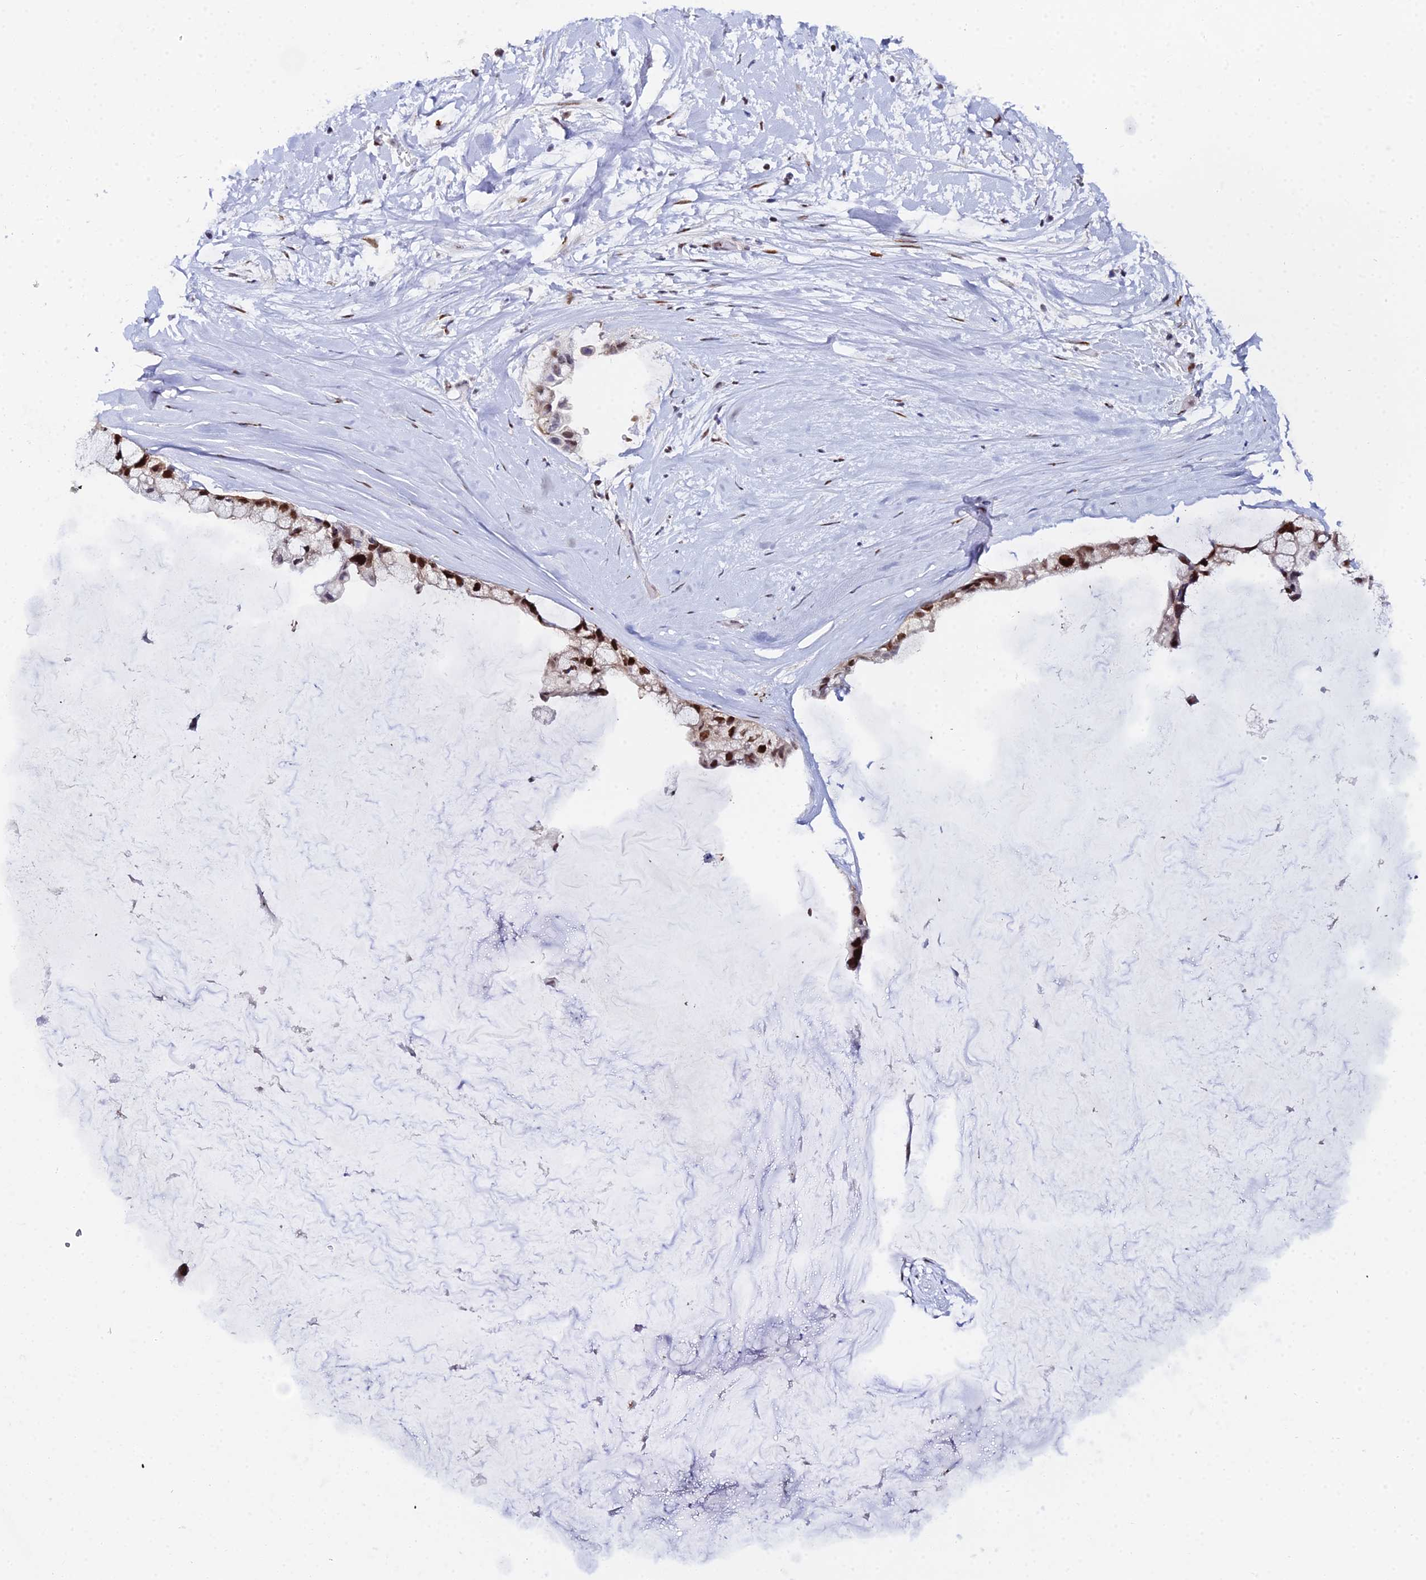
{"staining": {"intensity": "strong", "quantity": ">75%", "location": "nuclear"}, "tissue": "ovarian cancer", "cell_type": "Tumor cells", "image_type": "cancer", "snomed": [{"axis": "morphology", "description": "Cystadenocarcinoma, mucinous, NOS"}, {"axis": "topography", "description": "Ovary"}], "caption": "Ovarian mucinous cystadenocarcinoma tissue exhibits strong nuclear expression in about >75% of tumor cells (DAB (3,3'-diaminobenzidine) IHC, brown staining for protein, blue staining for nuclei).", "gene": "TIFA", "patient": {"sex": "female", "age": 39}}